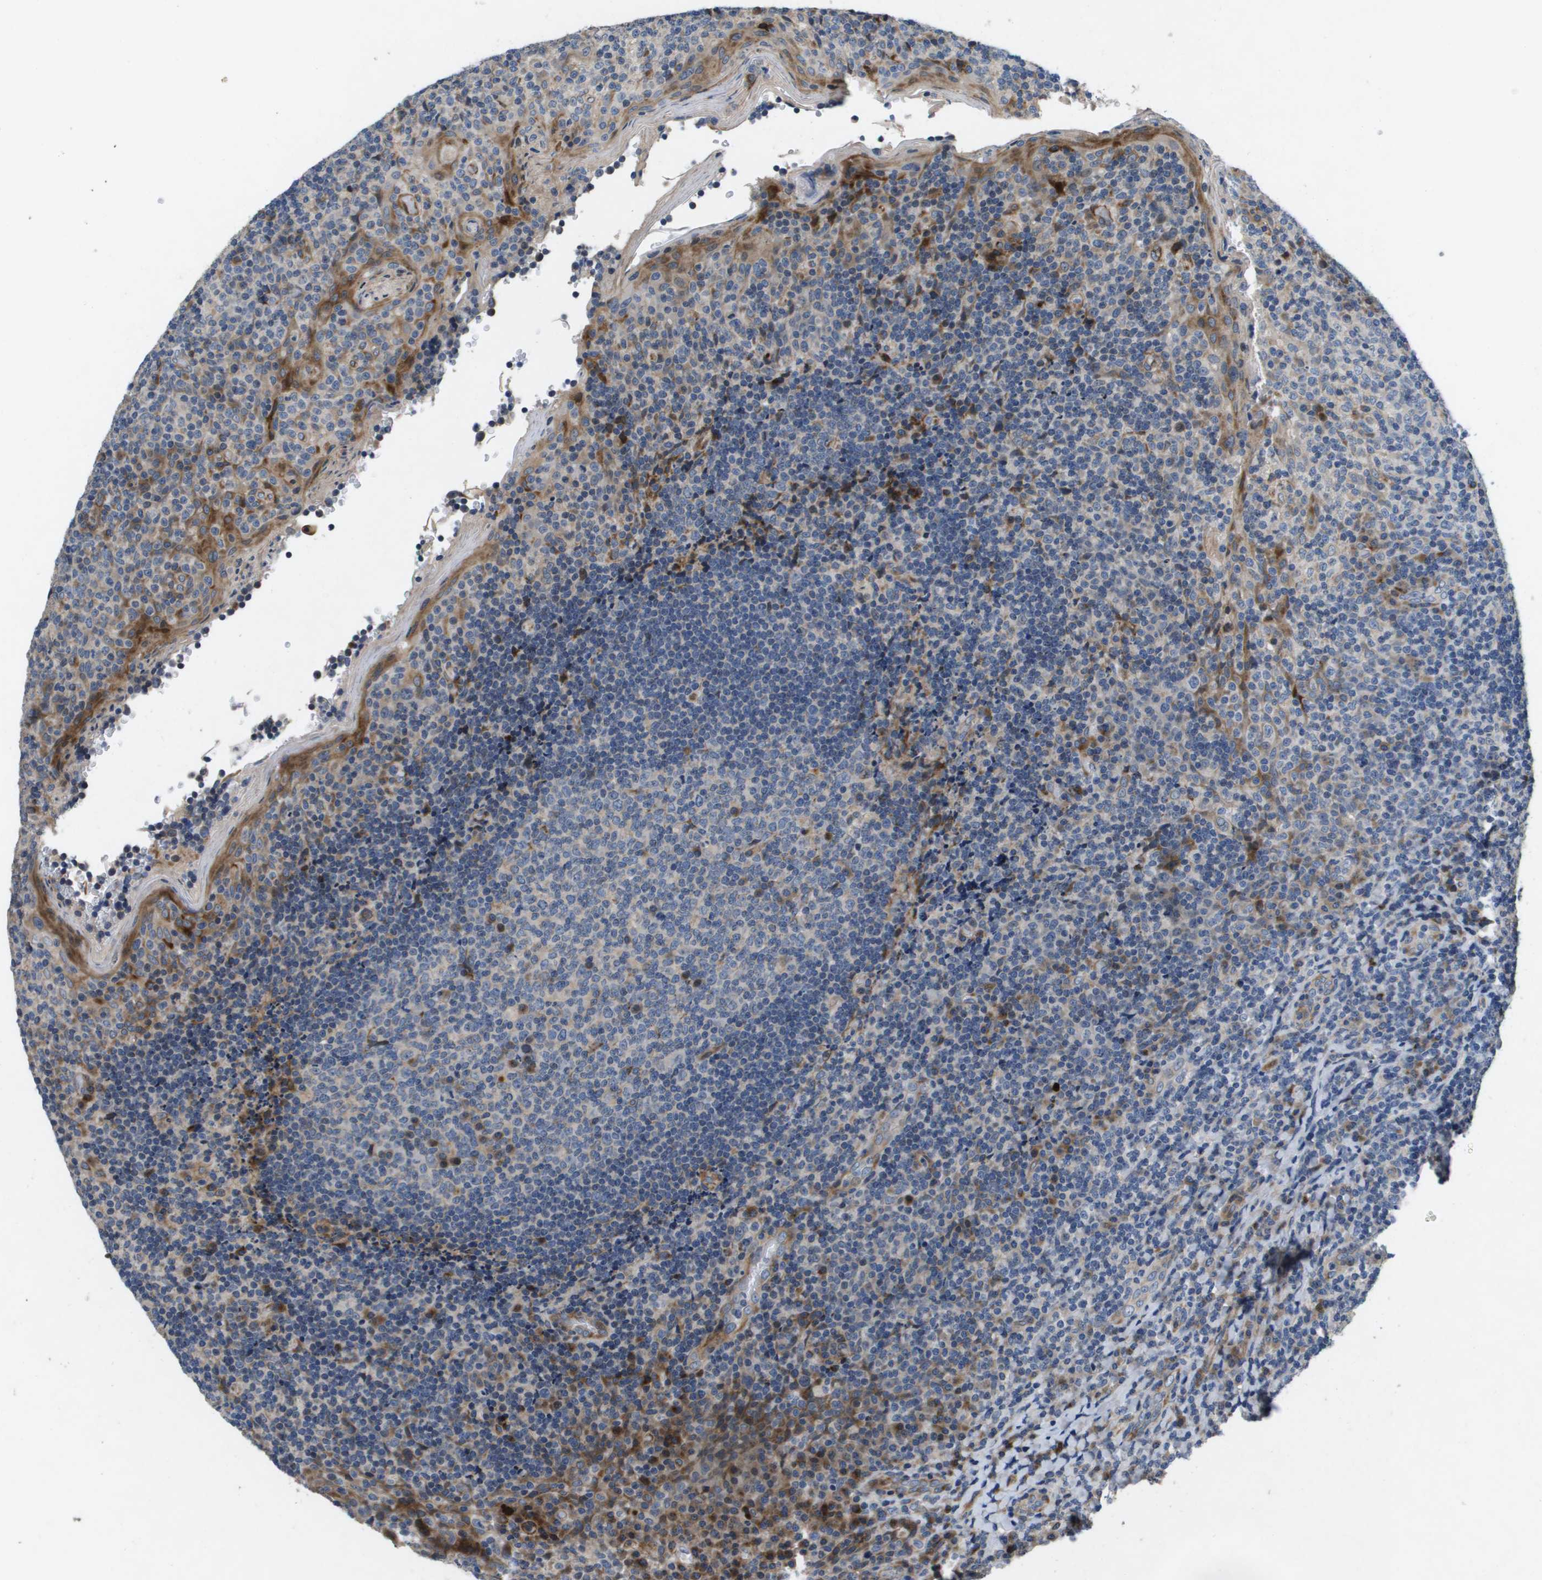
{"staining": {"intensity": "moderate", "quantity": "<25%", "location": "cytoplasmic/membranous"}, "tissue": "tonsil", "cell_type": "Germinal center cells", "image_type": "normal", "snomed": [{"axis": "morphology", "description": "Normal tissue, NOS"}, {"axis": "topography", "description": "Tonsil"}], "caption": "A histopathology image of human tonsil stained for a protein shows moderate cytoplasmic/membranous brown staining in germinal center cells. The protein of interest is stained brown, and the nuclei are stained in blue (DAB (3,3'-diaminobenzidine) IHC with brightfield microscopy, high magnification).", "gene": "ENTPD2", "patient": {"sex": "male", "age": 17}}